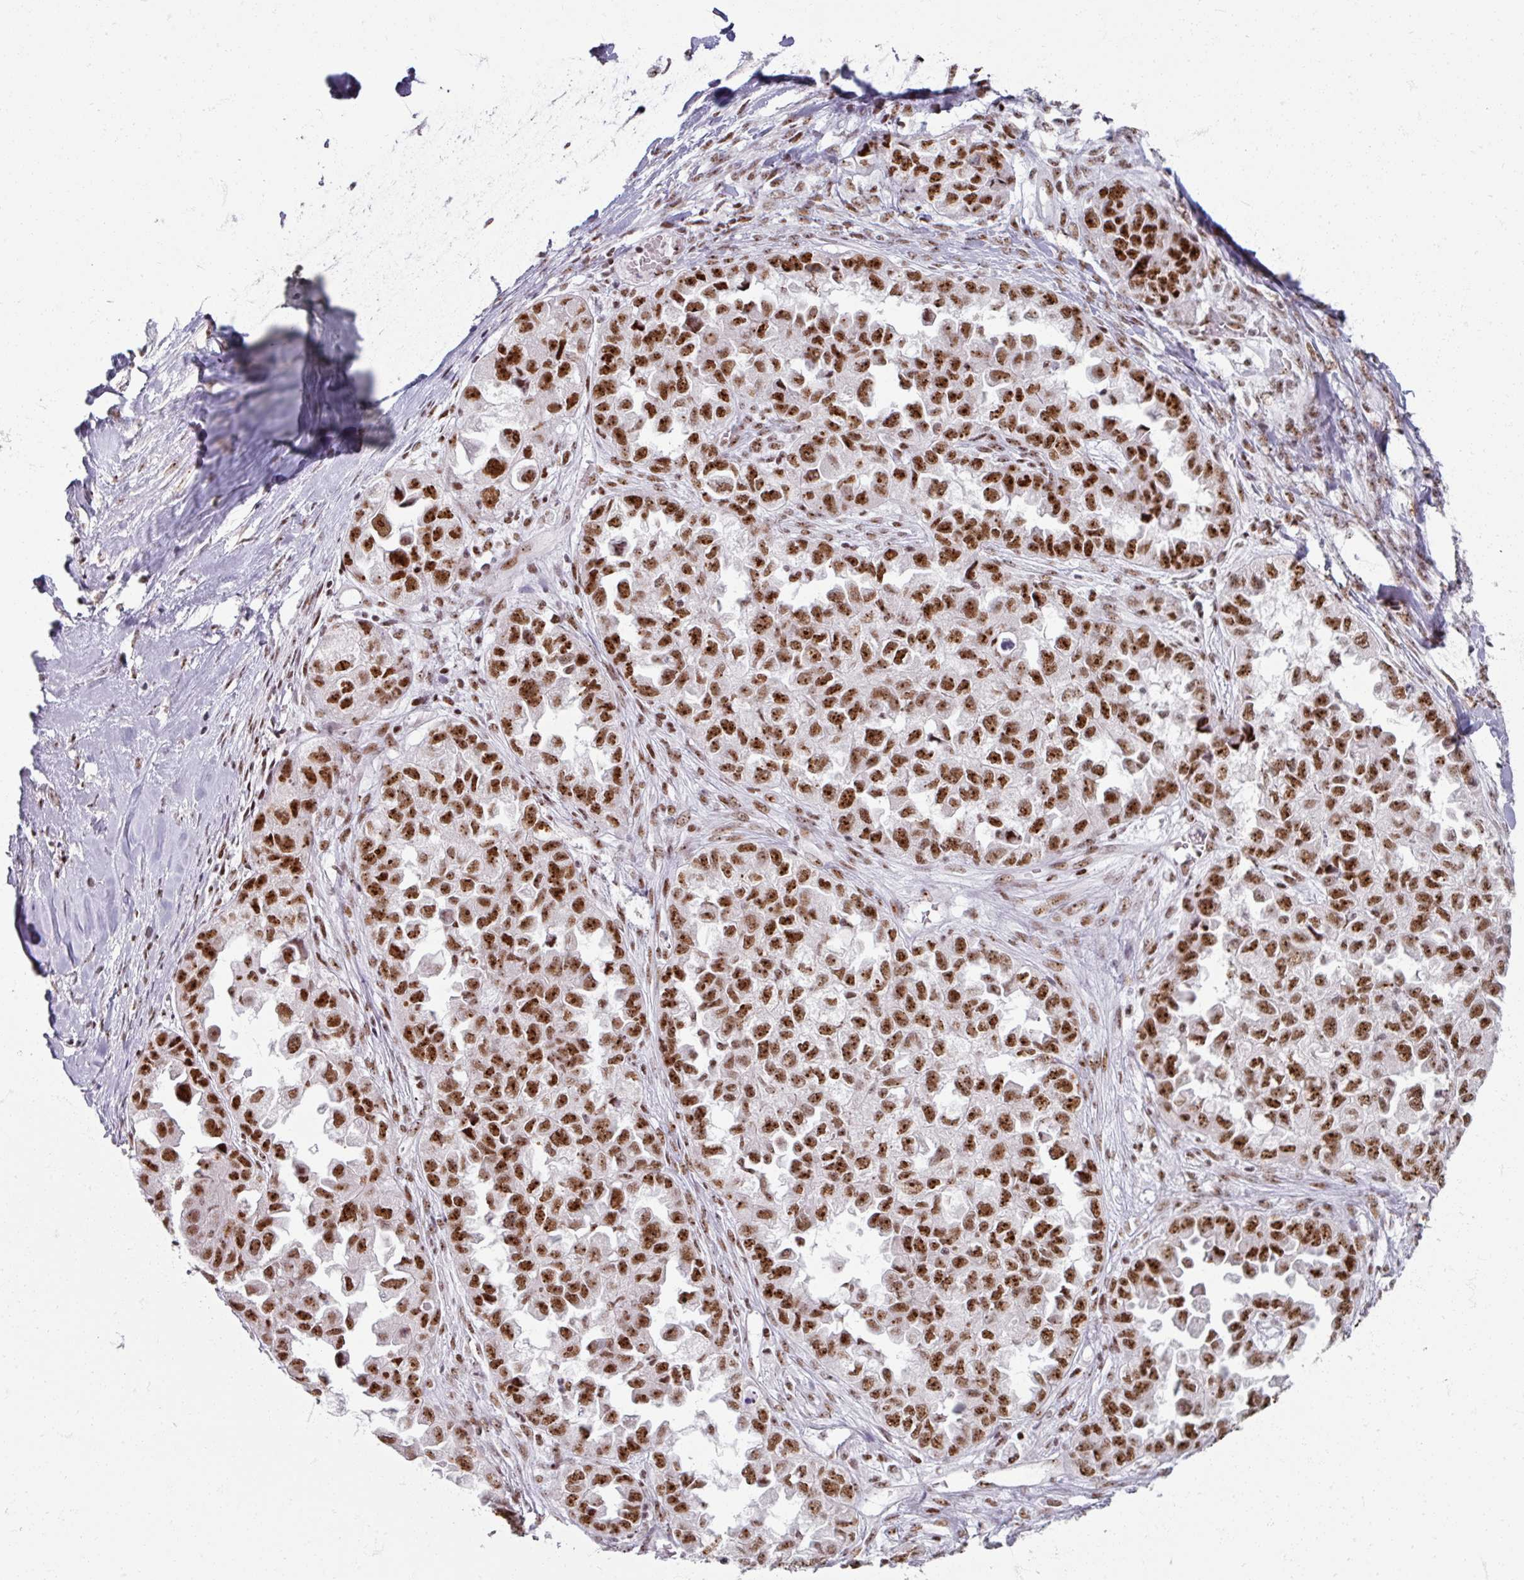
{"staining": {"intensity": "strong", "quantity": ">75%", "location": "nuclear"}, "tissue": "ovarian cancer", "cell_type": "Tumor cells", "image_type": "cancer", "snomed": [{"axis": "morphology", "description": "Cystadenocarcinoma, serous, NOS"}, {"axis": "topography", "description": "Ovary"}], "caption": "Immunohistochemical staining of human ovarian serous cystadenocarcinoma shows high levels of strong nuclear protein expression in about >75% of tumor cells.", "gene": "ADAR", "patient": {"sex": "female", "age": 84}}